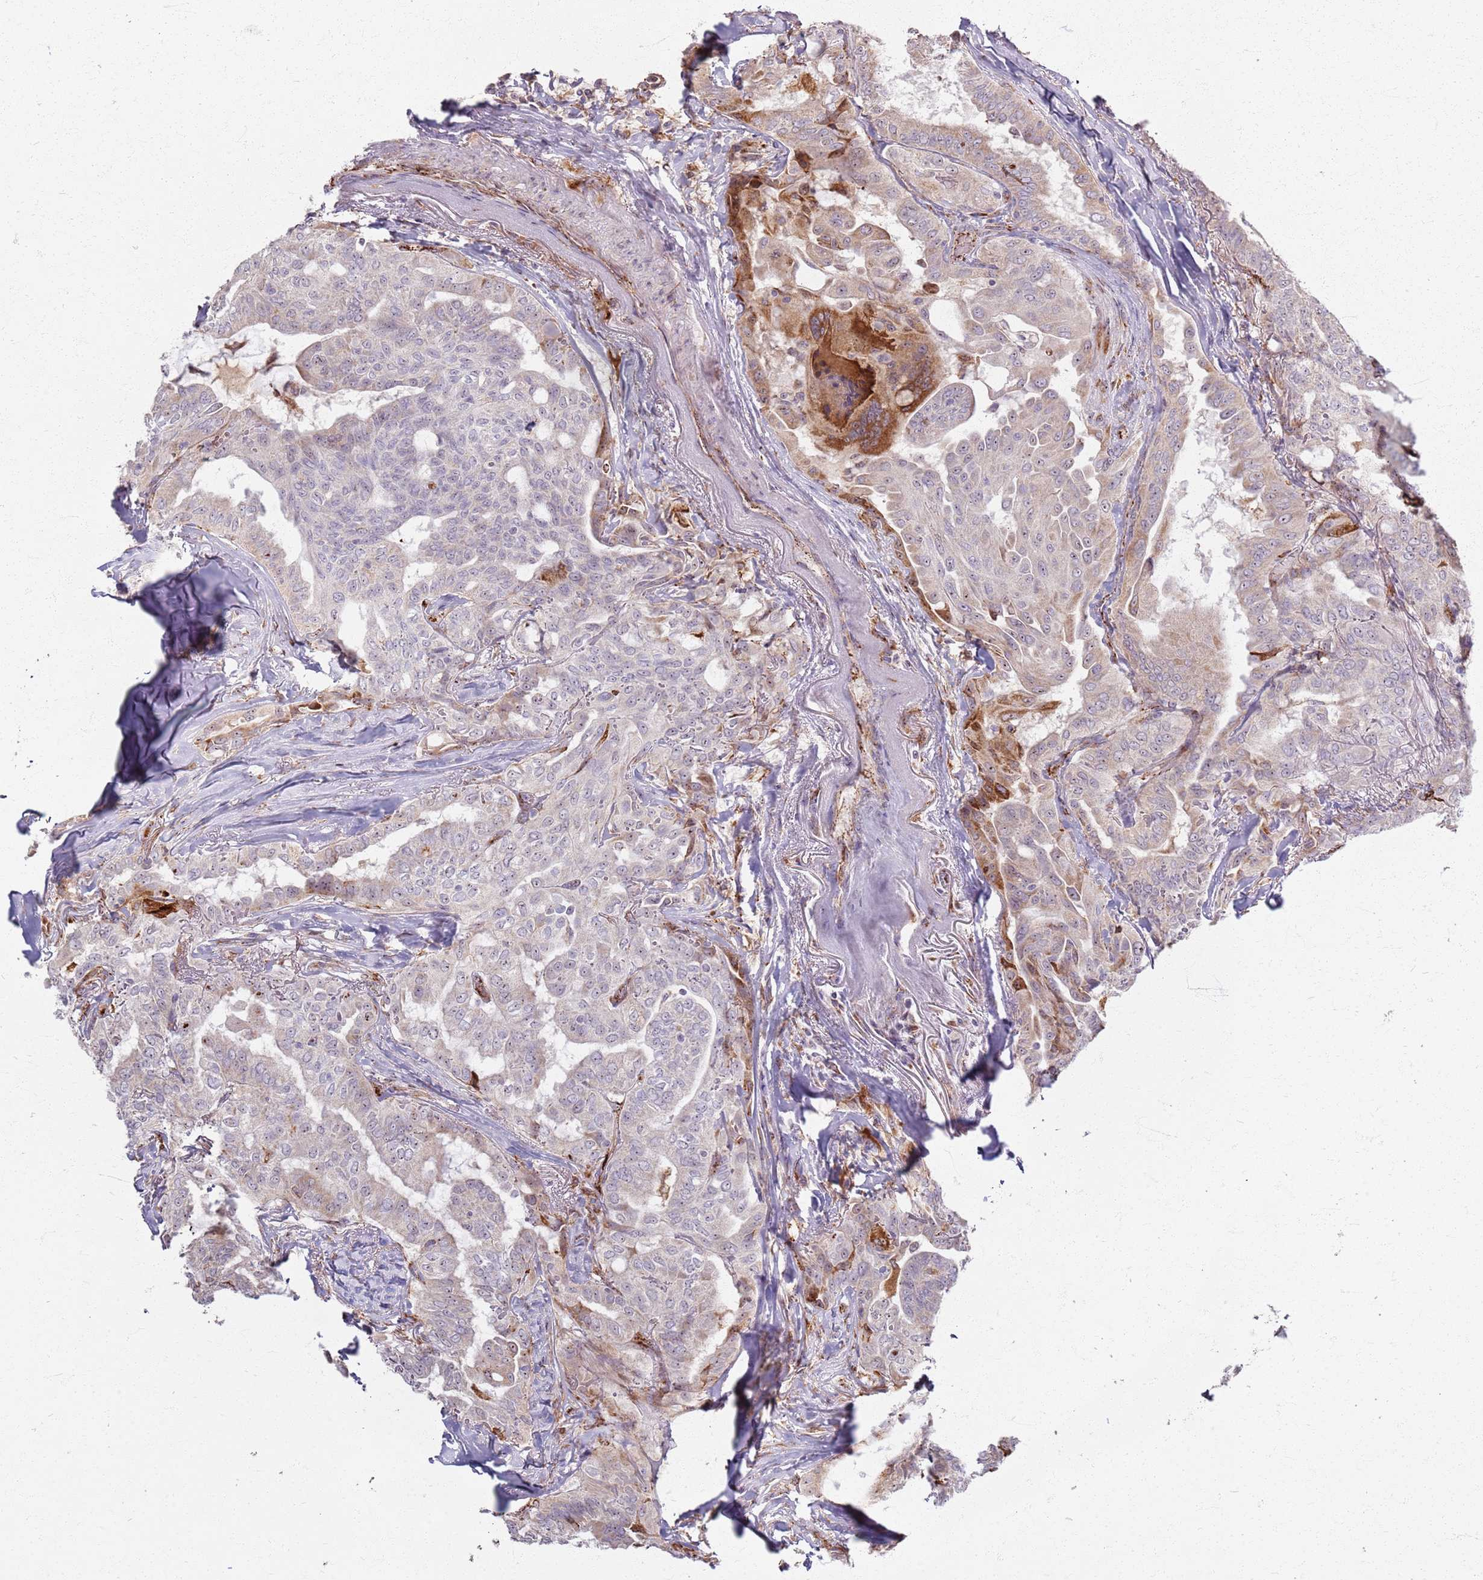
{"staining": {"intensity": "moderate", "quantity": "<25%", "location": "cytoplasmic/membranous"}, "tissue": "thyroid cancer", "cell_type": "Tumor cells", "image_type": "cancer", "snomed": [{"axis": "morphology", "description": "Papillary adenocarcinoma, NOS"}, {"axis": "topography", "description": "Thyroid gland"}], "caption": "Protein analysis of thyroid cancer tissue exhibits moderate cytoplasmic/membranous positivity in approximately <25% of tumor cells.", "gene": "KRI1", "patient": {"sex": "female", "age": 68}}